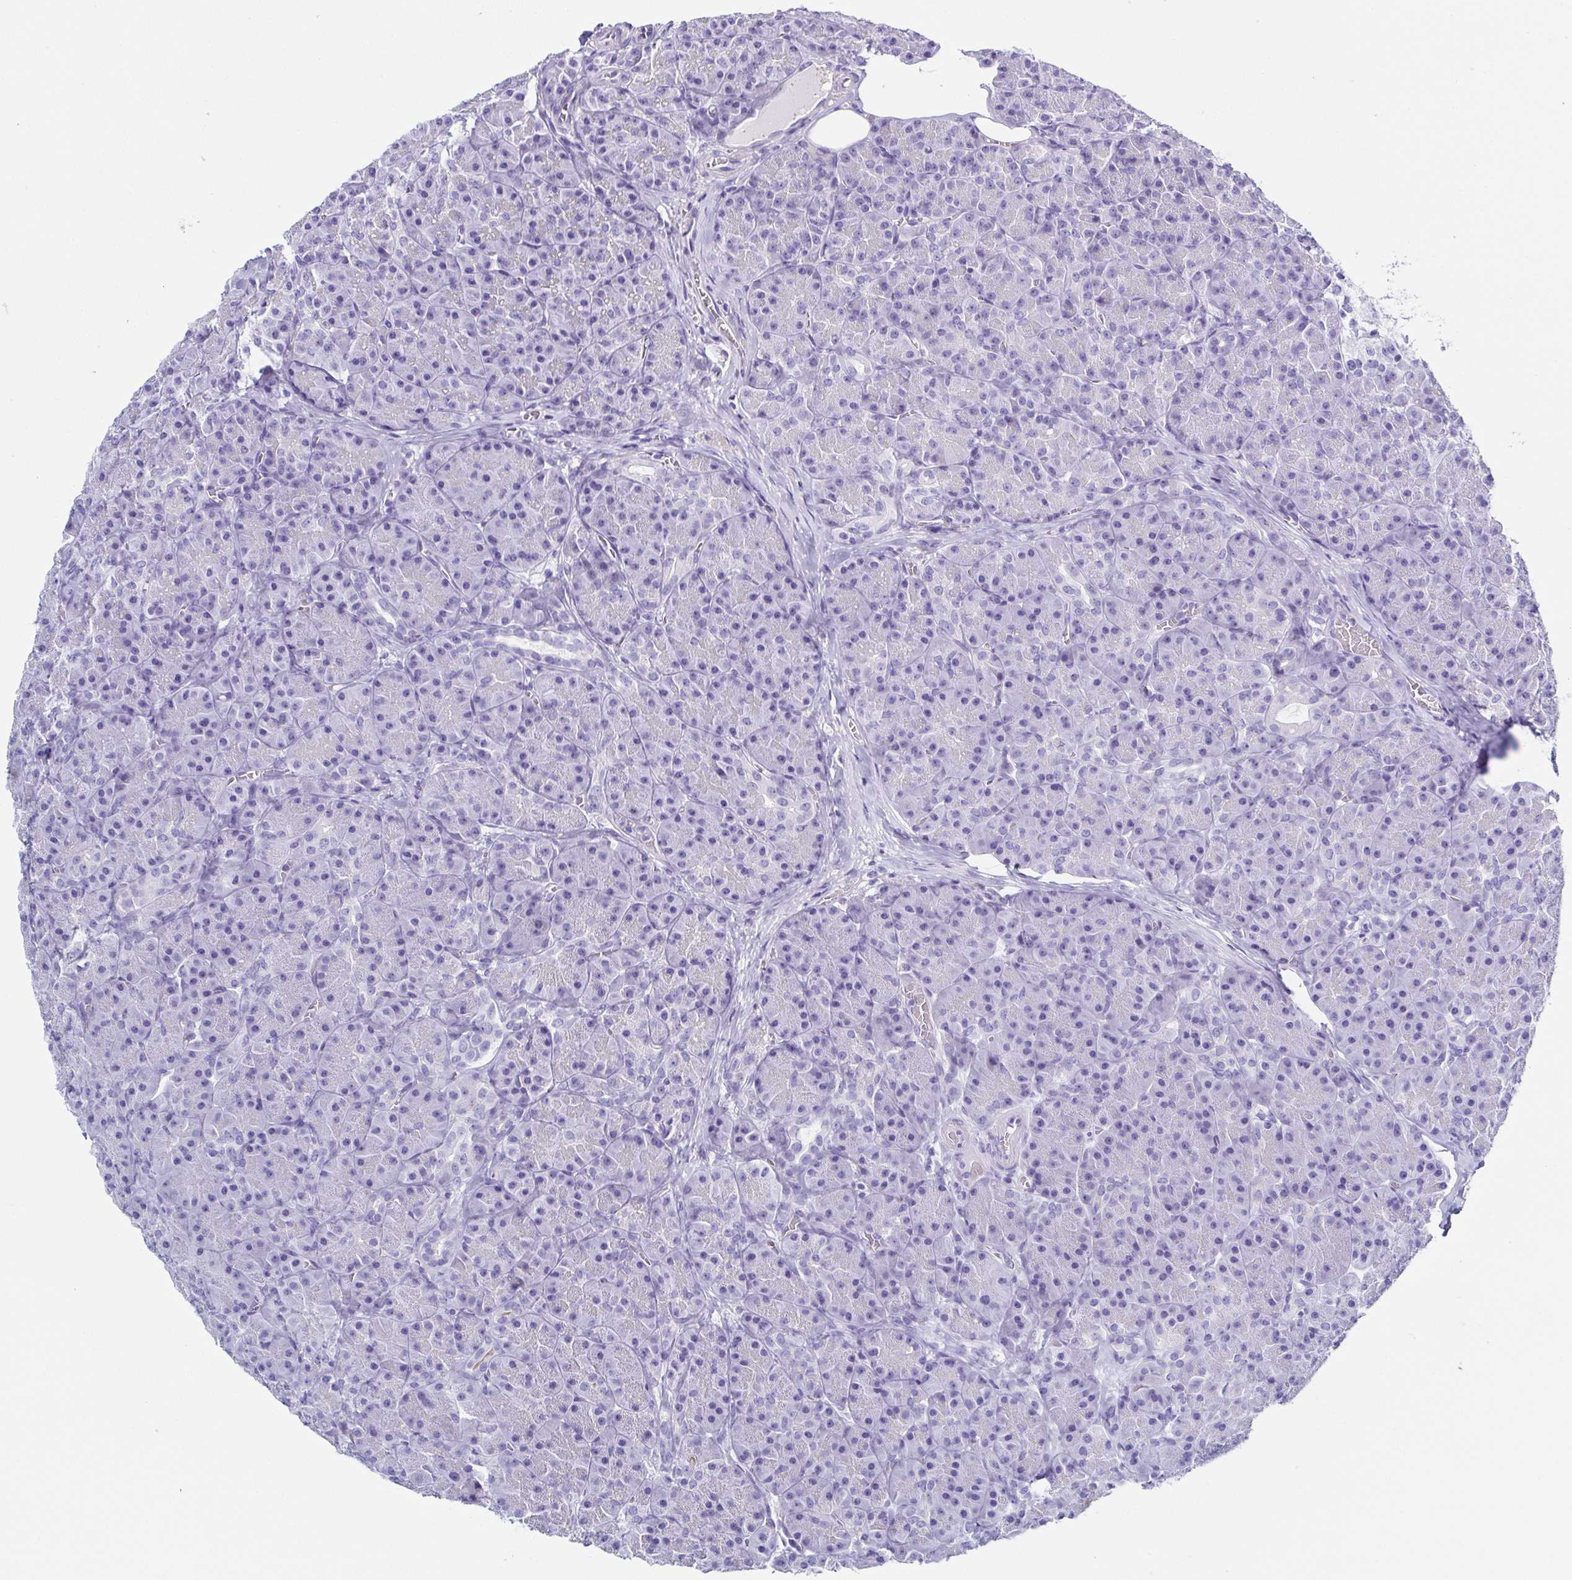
{"staining": {"intensity": "negative", "quantity": "none", "location": "none"}, "tissue": "pancreas", "cell_type": "Exocrine glandular cells", "image_type": "normal", "snomed": [{"axis": "morphology", "description": "Normal tissue, NOS"}, {"axis": "topography", "description": "Pancreas"}], "caption": "IHC of unremarkable pancreas reveals no expression in exocrine glandular cells. The staining is performed using DAB (3,3'-diaminobenzidine) brown chromogen with nuclei counter-stained in using hematoxylin.", "gene": "TNNT2", "patient": {"sex": "male", "age": 57}}